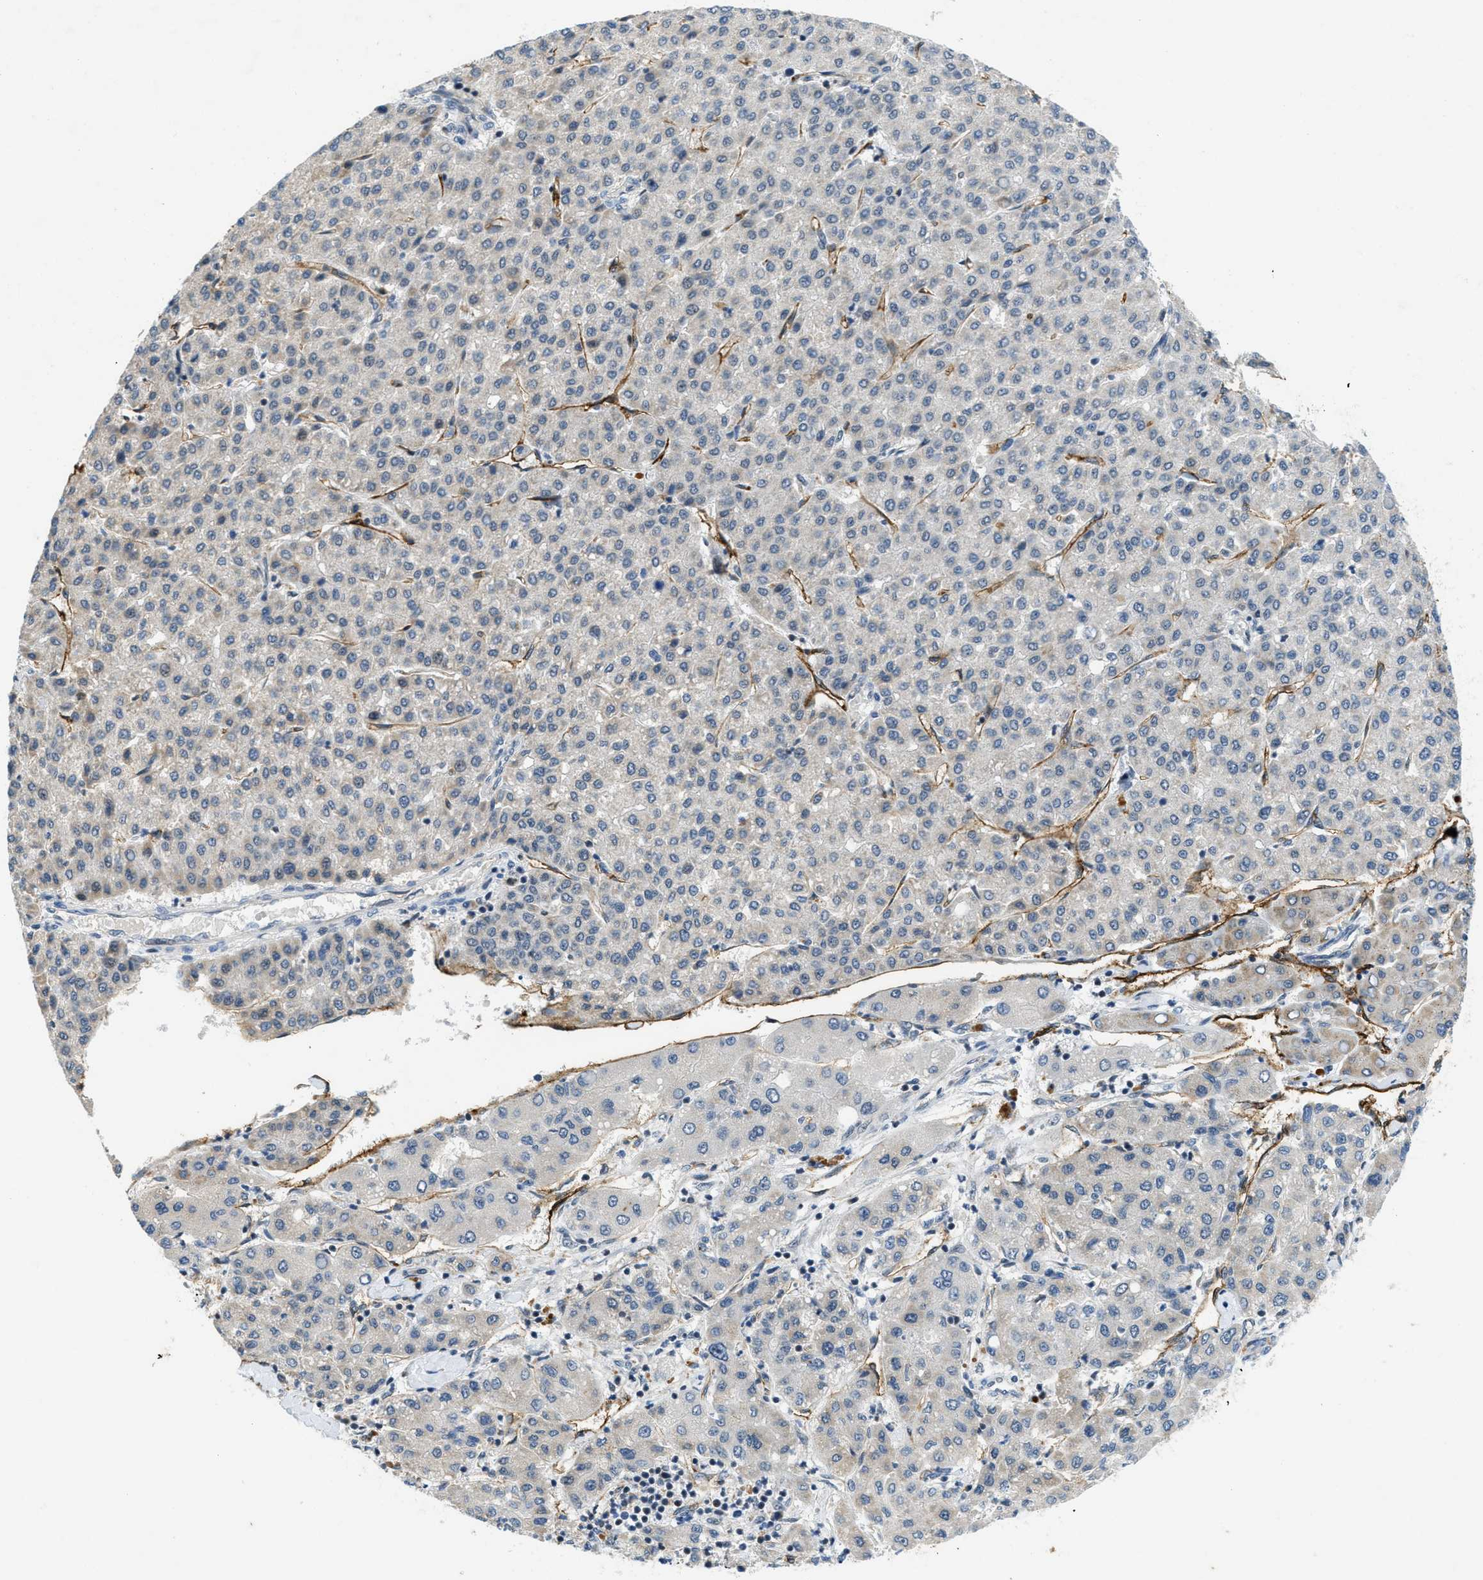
{"staining": {"intensity": "negative", "quantity": "none", "location": "none"}, "tissue": "liver cancer", "cell_type": "Tumor cells", "image_type": "cancer", "snomed": [{"axis": "morphology", "description": "Carcinoma, Hepatocellular, NOS"}, {"axis": "topography", "description": "Liver"}], "caption": "Immunohistochemistry image of neoplastic tissue: human liver hepatocellular carcinoma stained with DAB (3,3'-diaminobenzidine) displays no significant protein staining in tumor cells.", "gene": "SLCO2A1", "patient": {"sex": "male", "age": 65}}